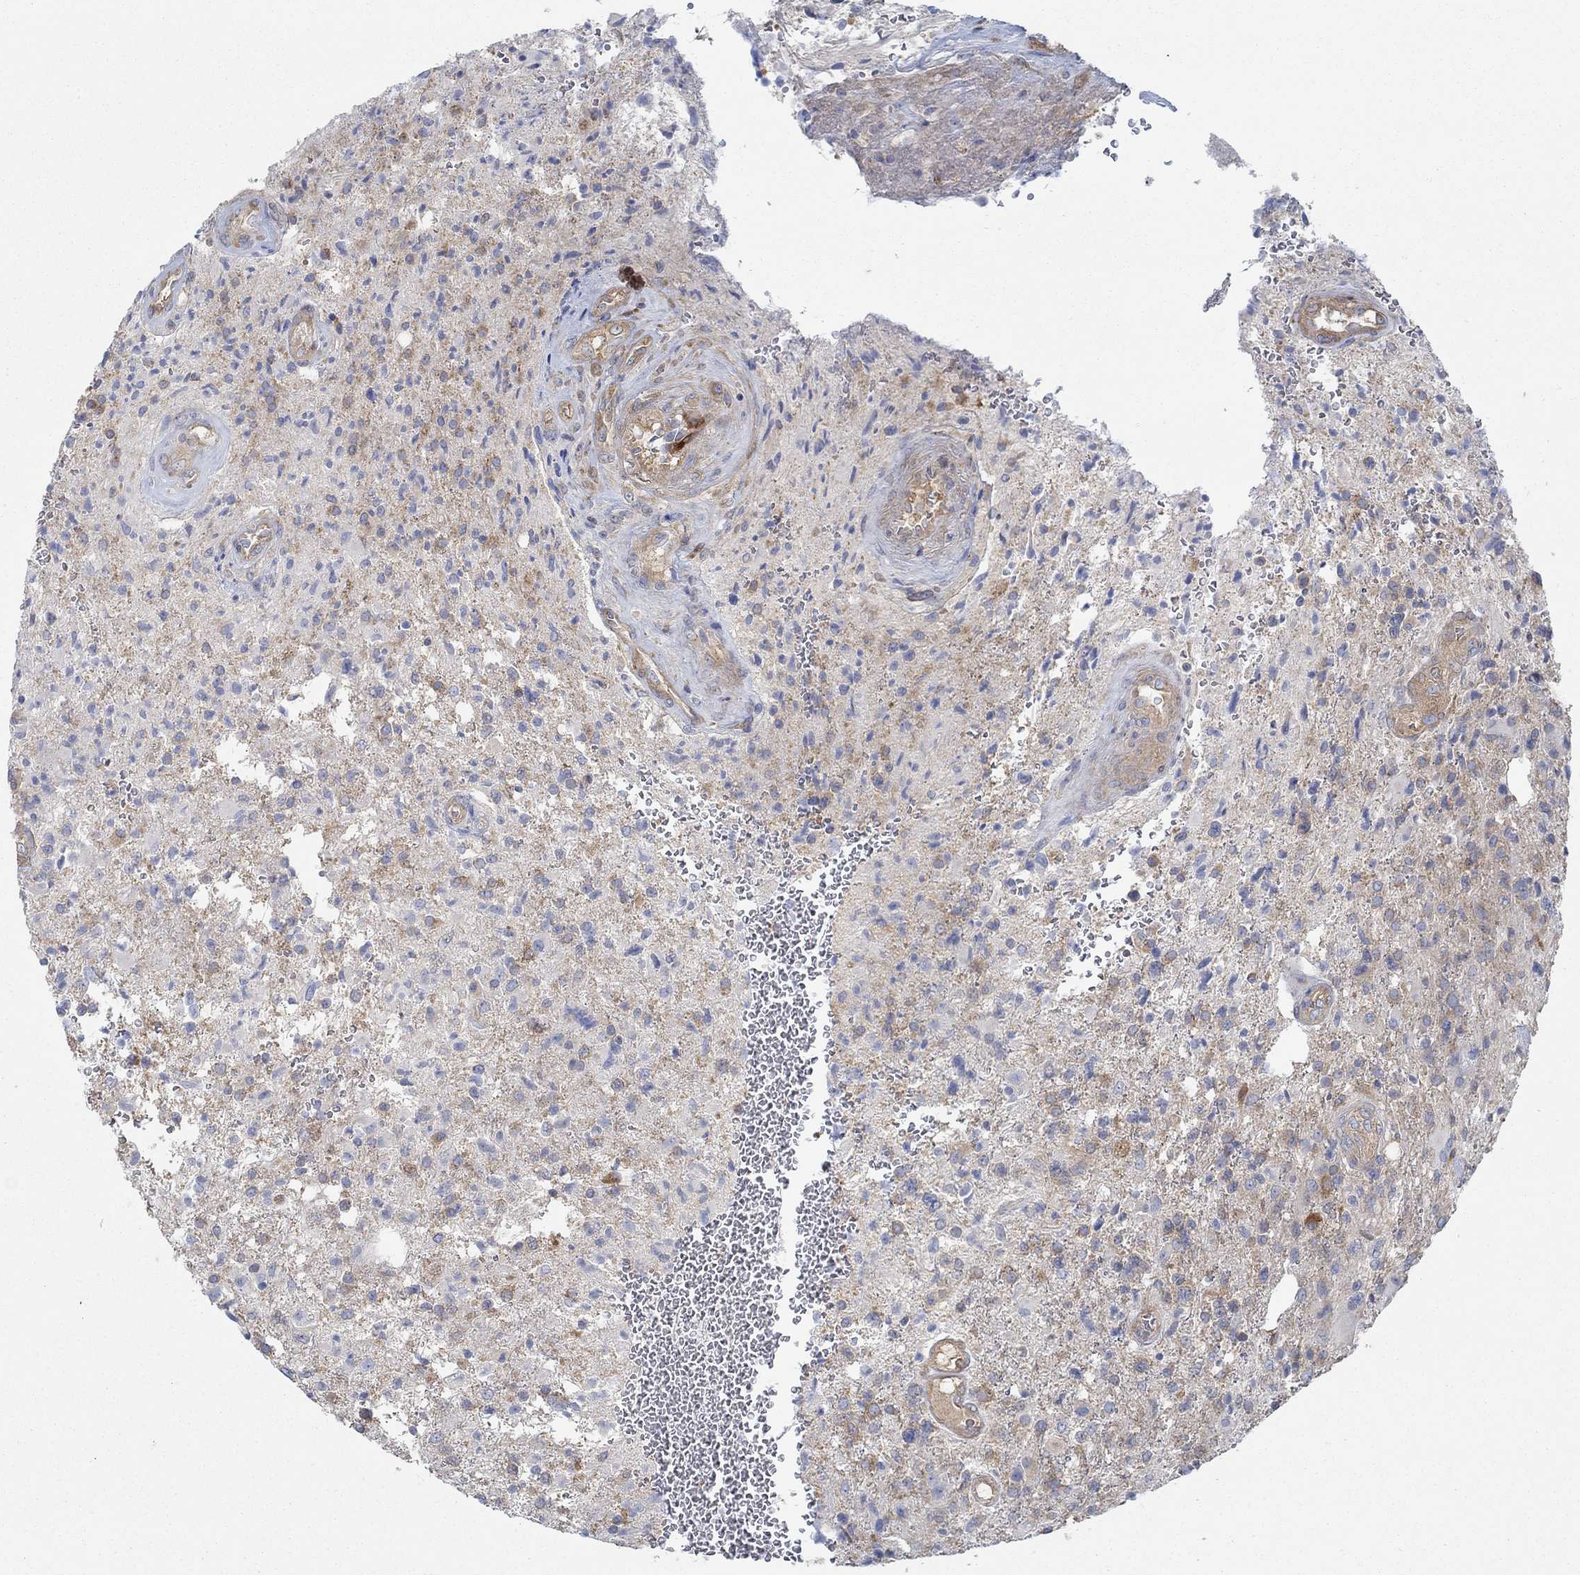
{"staining": {"intensity": "moderate", "quantity": "<25%", "location": "cytoplasmic/membranous"}, "tissue": "glioma", "cell_type": "Tumor cells", "image_type": "cancer", "snomed": [{"axis": "morphology", "description": "Glioma, malignant, High grade"}, {"axis": "topography", "description": "Brain"}], "caption": "Glioma stained for a protein reveals moderate cytoplasmic/membranous positivity in tumor cells.", "gene": "SPAG9", "patient": {"sex": "male", "age": 56}}